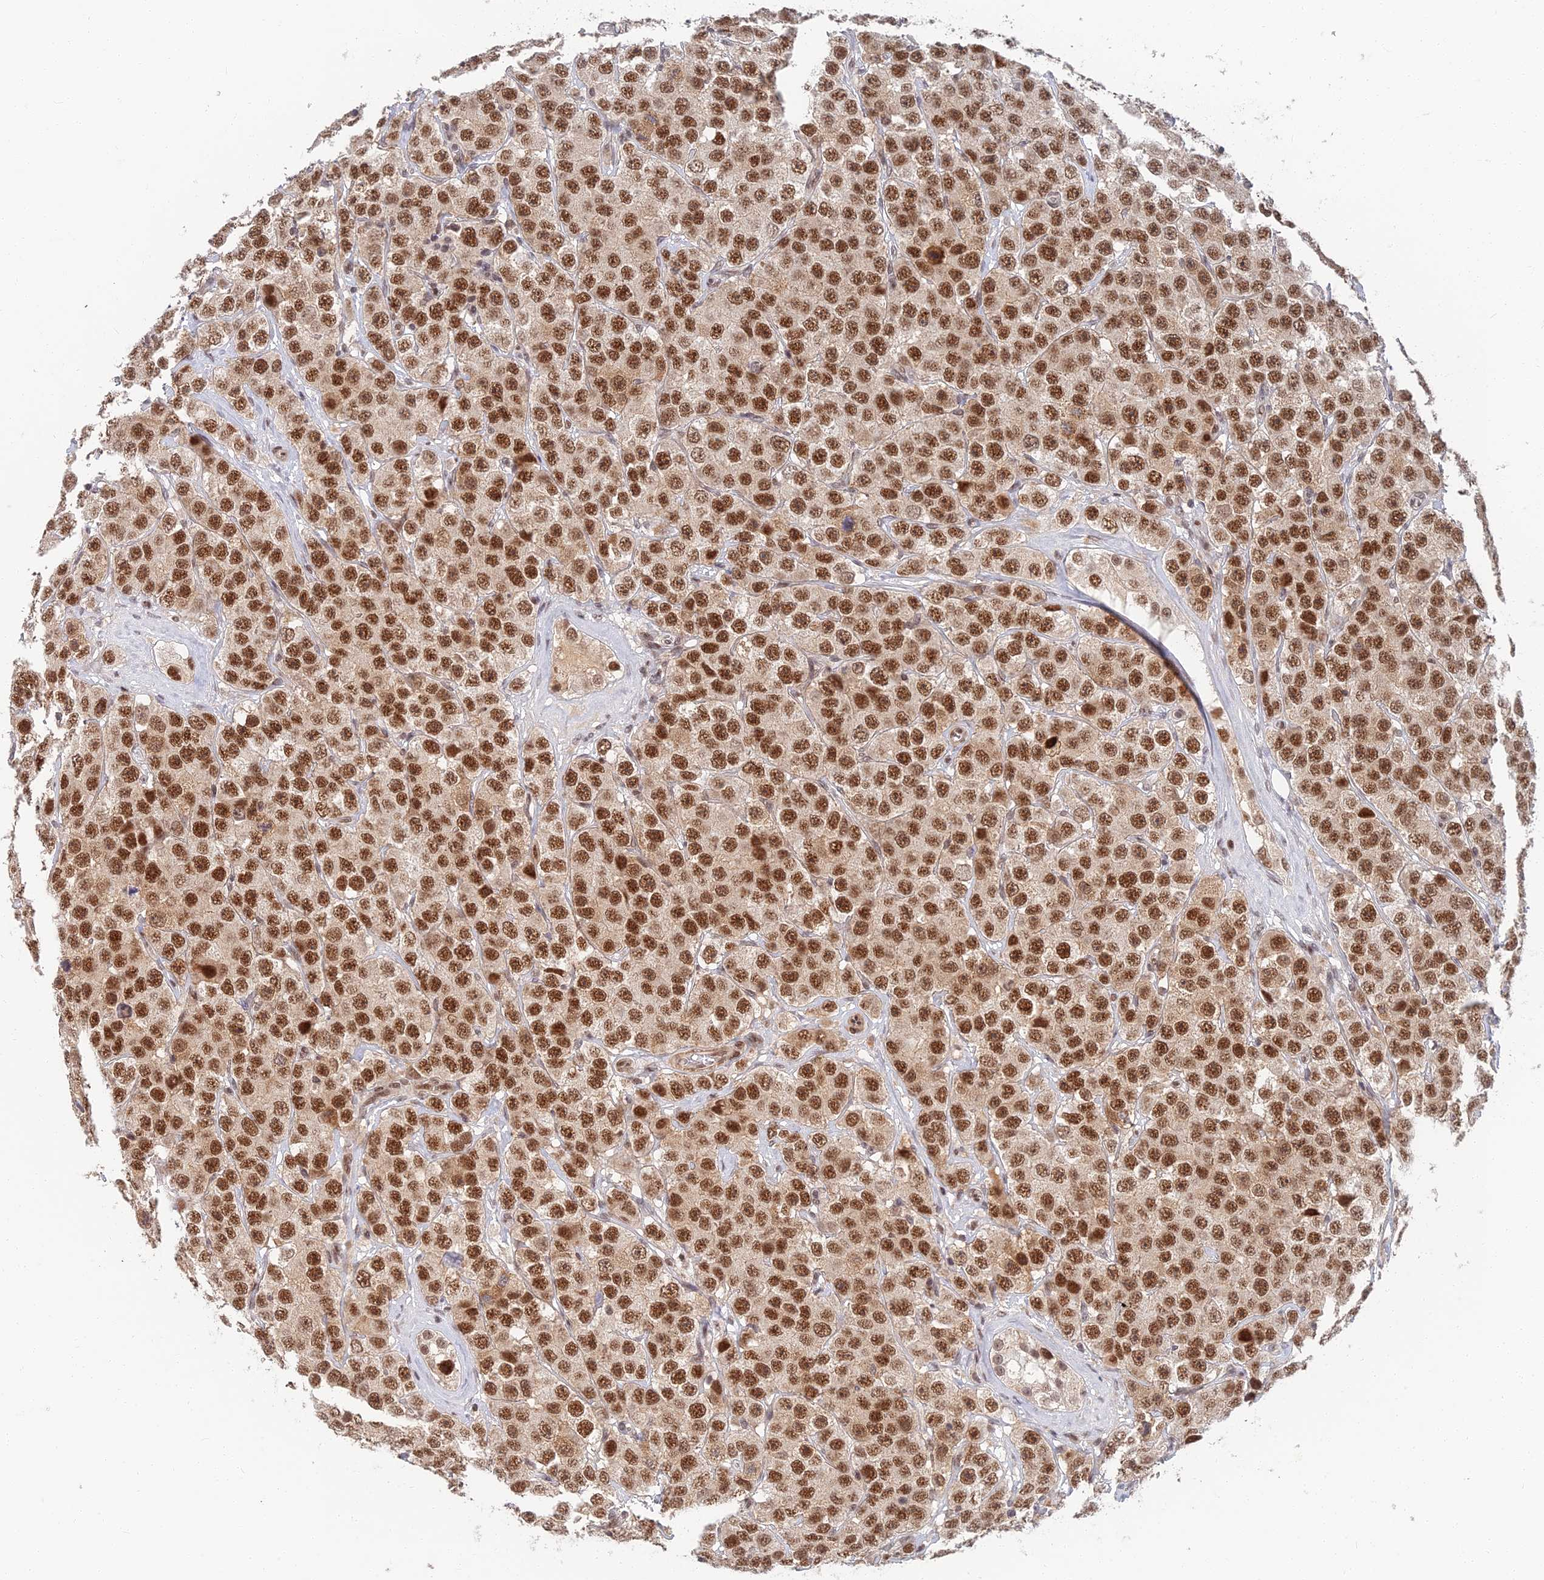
{"staining": {"intensity": "strong", "quantity": ">75%", "location": "nuclear"}, "tissue": "testis cancer", "cell_type": "Tumor cells", "image_type": "cancer", "snomed": [{"axis": "morphology", "description": "Seminoma, NOS"}, {"axis": "topography", "description": "Testis"}], "caption": "Human testis cancer (seminoma) stained with a brown dye exhibits strong nuclear positive expression in about >75% of tumor cells.", "gene": "TCEA2", "patient": {"sex": "male", "age": 28}}